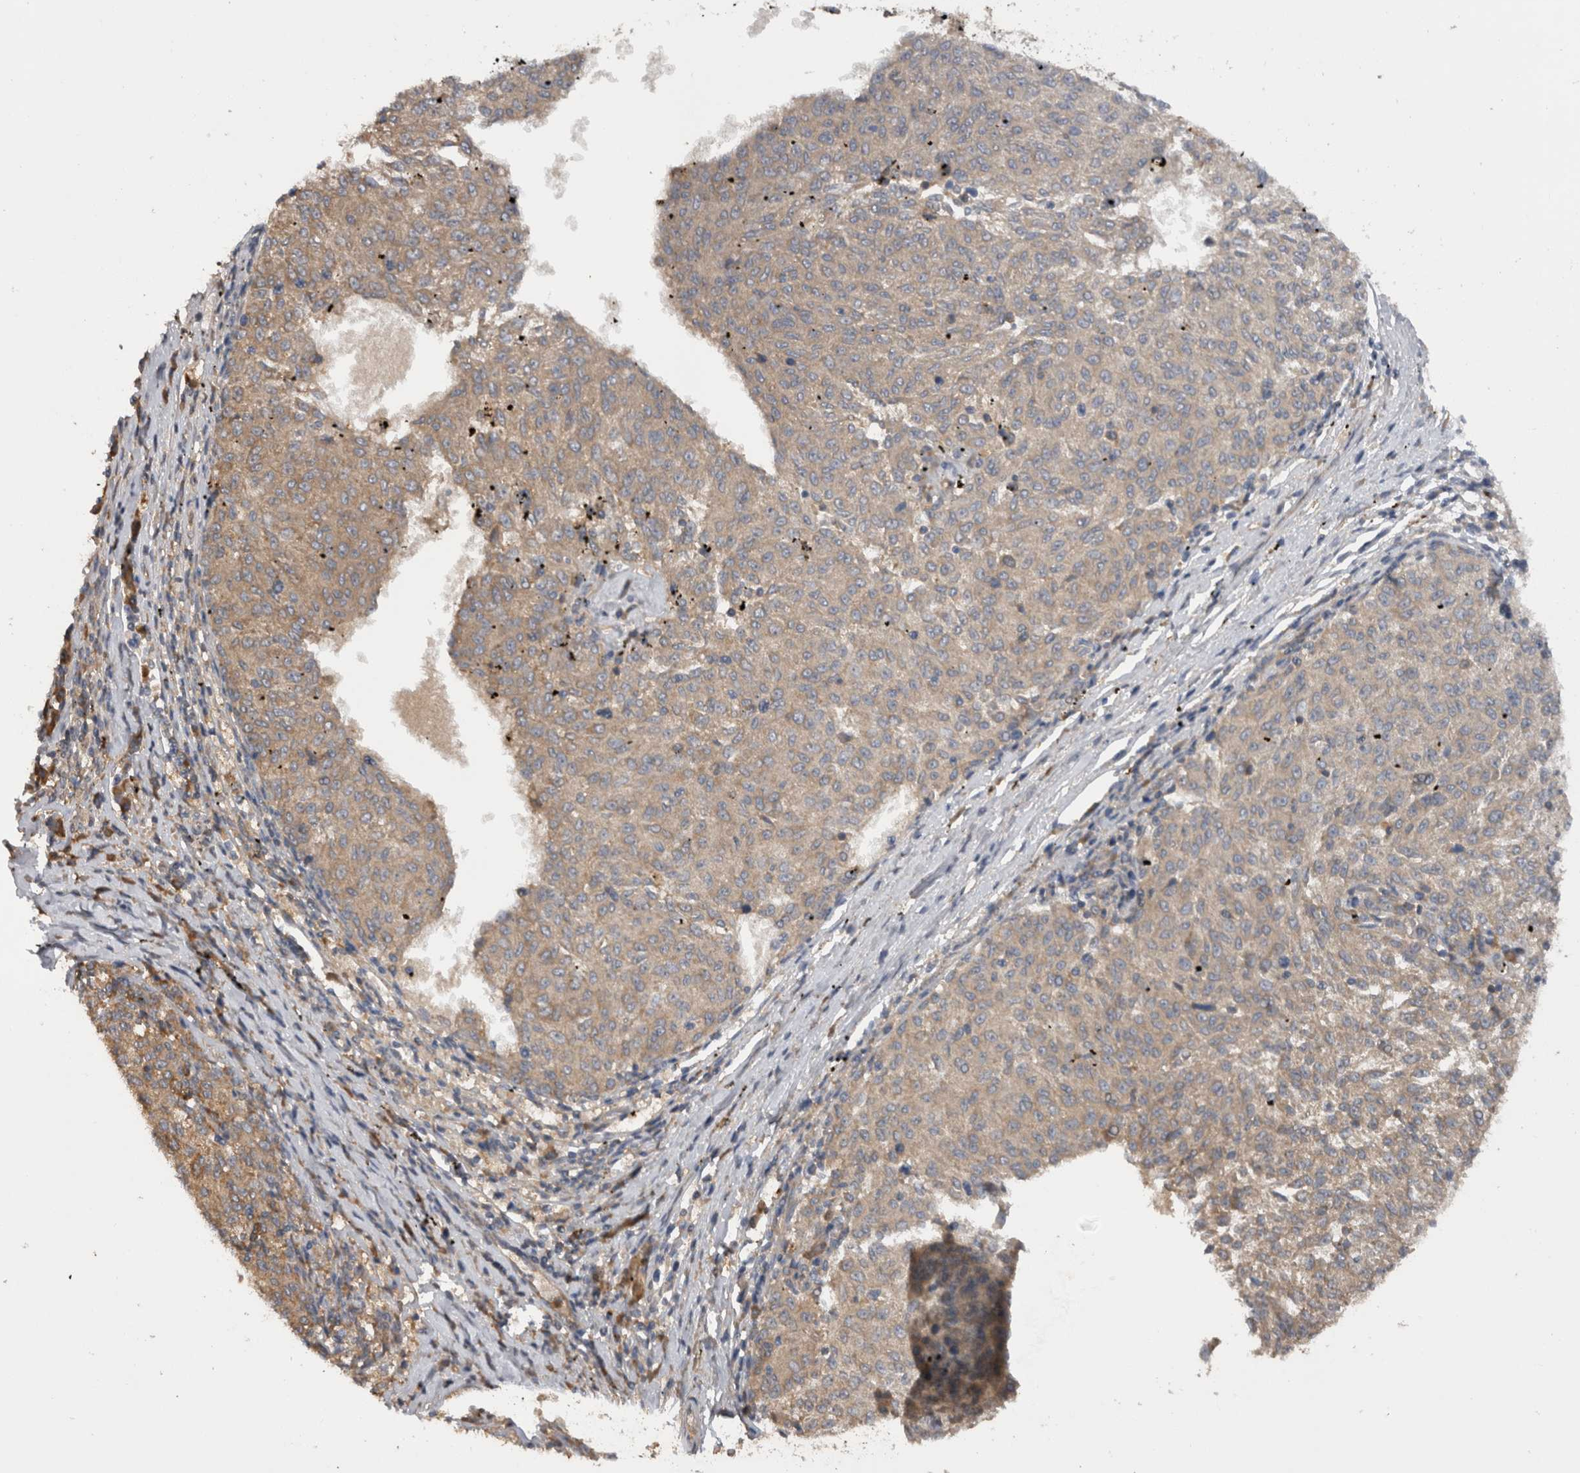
{"staining": {"intensity": "weak", "quantity": "25%-75%", "location": "cytoplasmic/membranous"}, "tissue": "melanoma", "cell_type": "Tumor cells", "image_type": "cancer", "snomed": [{"axis": "morphology", "description": "Malignant melanoma, NOS"}, {"axis": "topography", "description": "Skin"}], "caption": "High-power microscopy captured an immunohistochemistry image of malignant melanoma, revealing weak cytoplasmic/membranous expression in approximately 25%-75% of tumor cells.", "gene": "TMED7", "patient": {"sex": "female", "age": 72}}